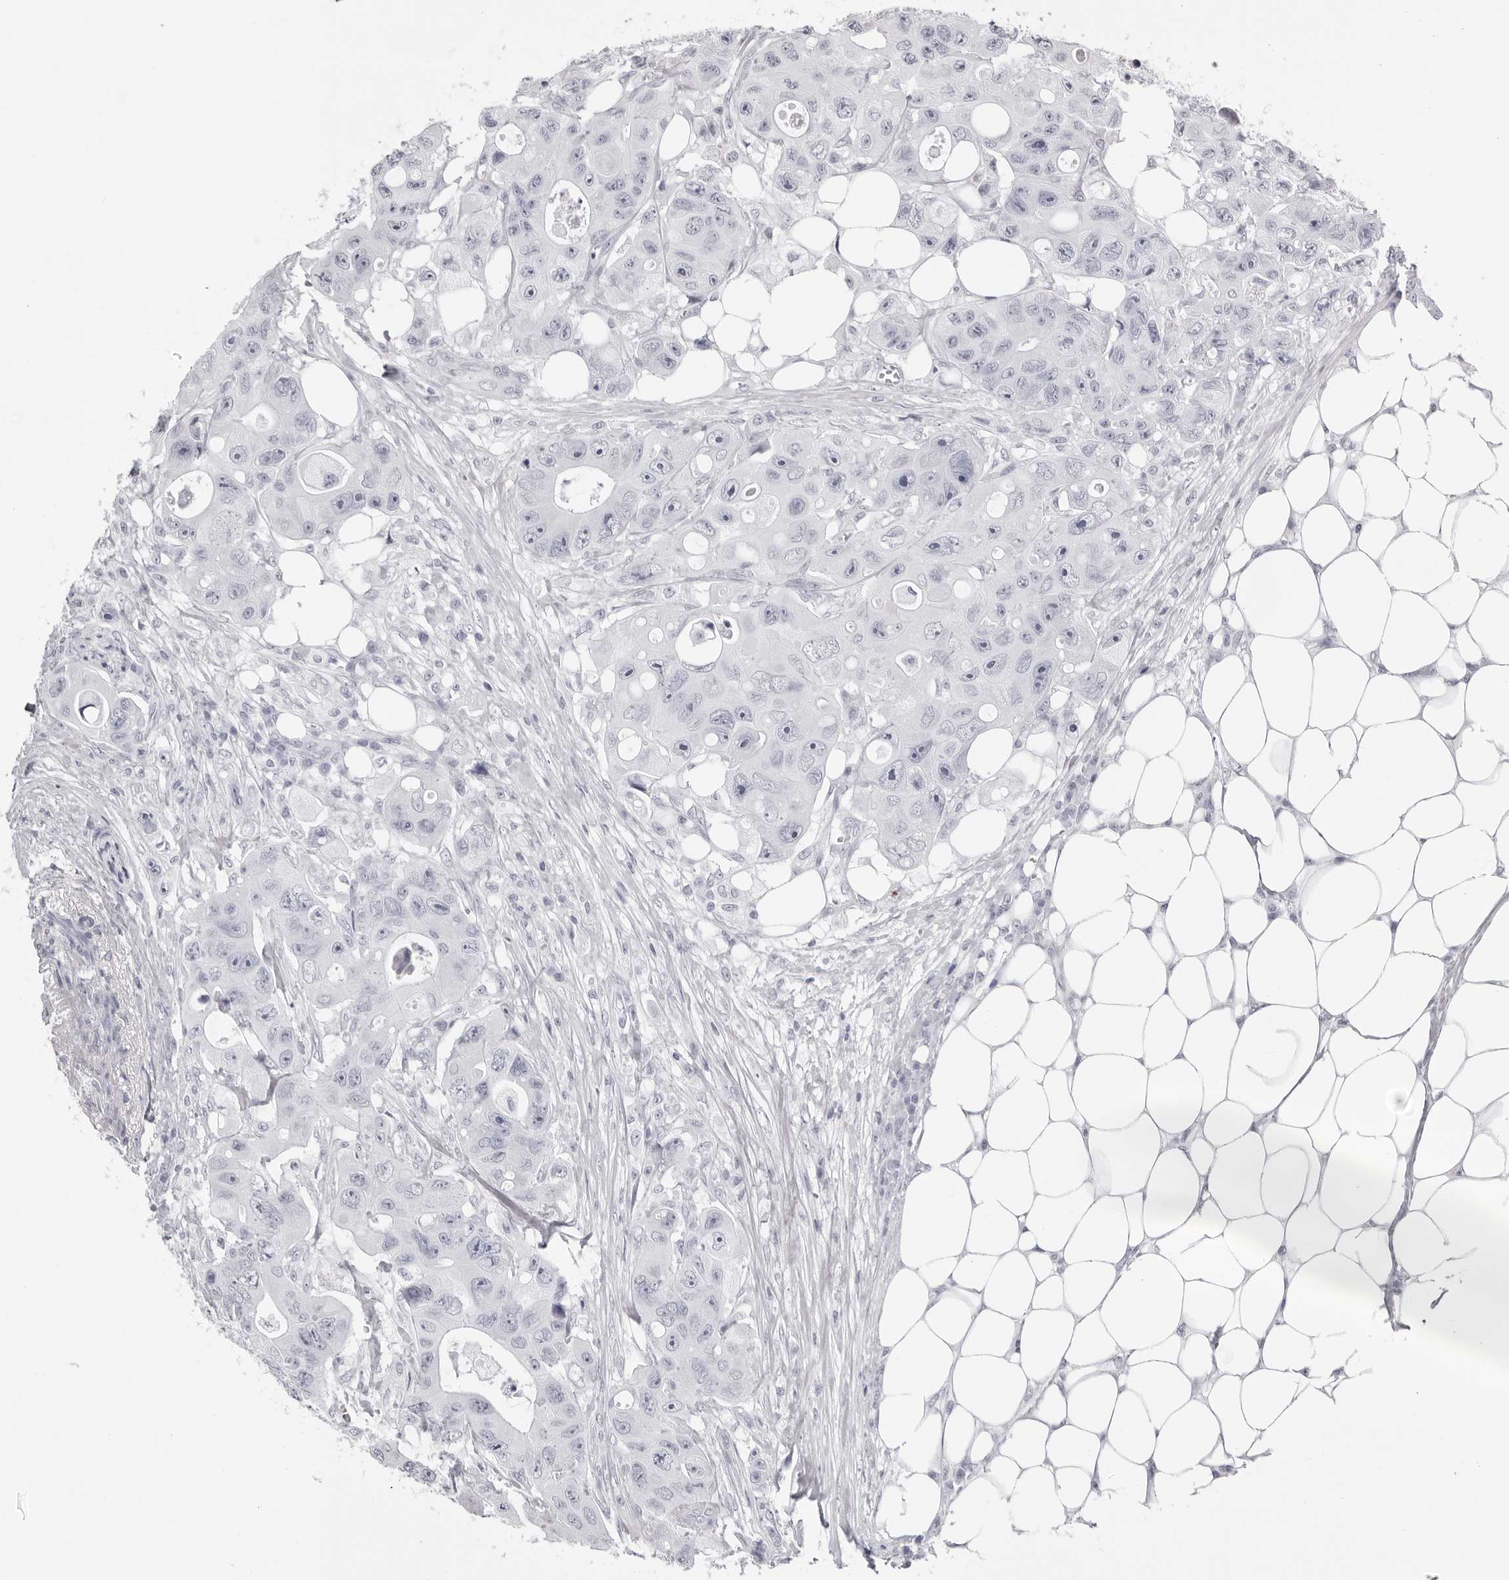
{"staining": {"intensity": "negative", "quantity": "none", "location": "none"}, "tissue": "colorectal cancer", "cell_type": "Tumor cells", "image_type": "cancer", "snomed": [{"axis": "morphology", "description": "Adenocarcinoma, NOS"}, {"axis": "topography", "description": "Colon"}], "caption": "An immunohistochemistry (IHC) micrograph of adenocarcinoma (colorectal) is shown. There is no staining in tumor cells of adenocarcinoma (colorectal). (DAB immunohistochemistry (IHC) with hematoxylin counter stain).", "gene": "TMOD4", "patient": {"sex": "female", "age": 46}}